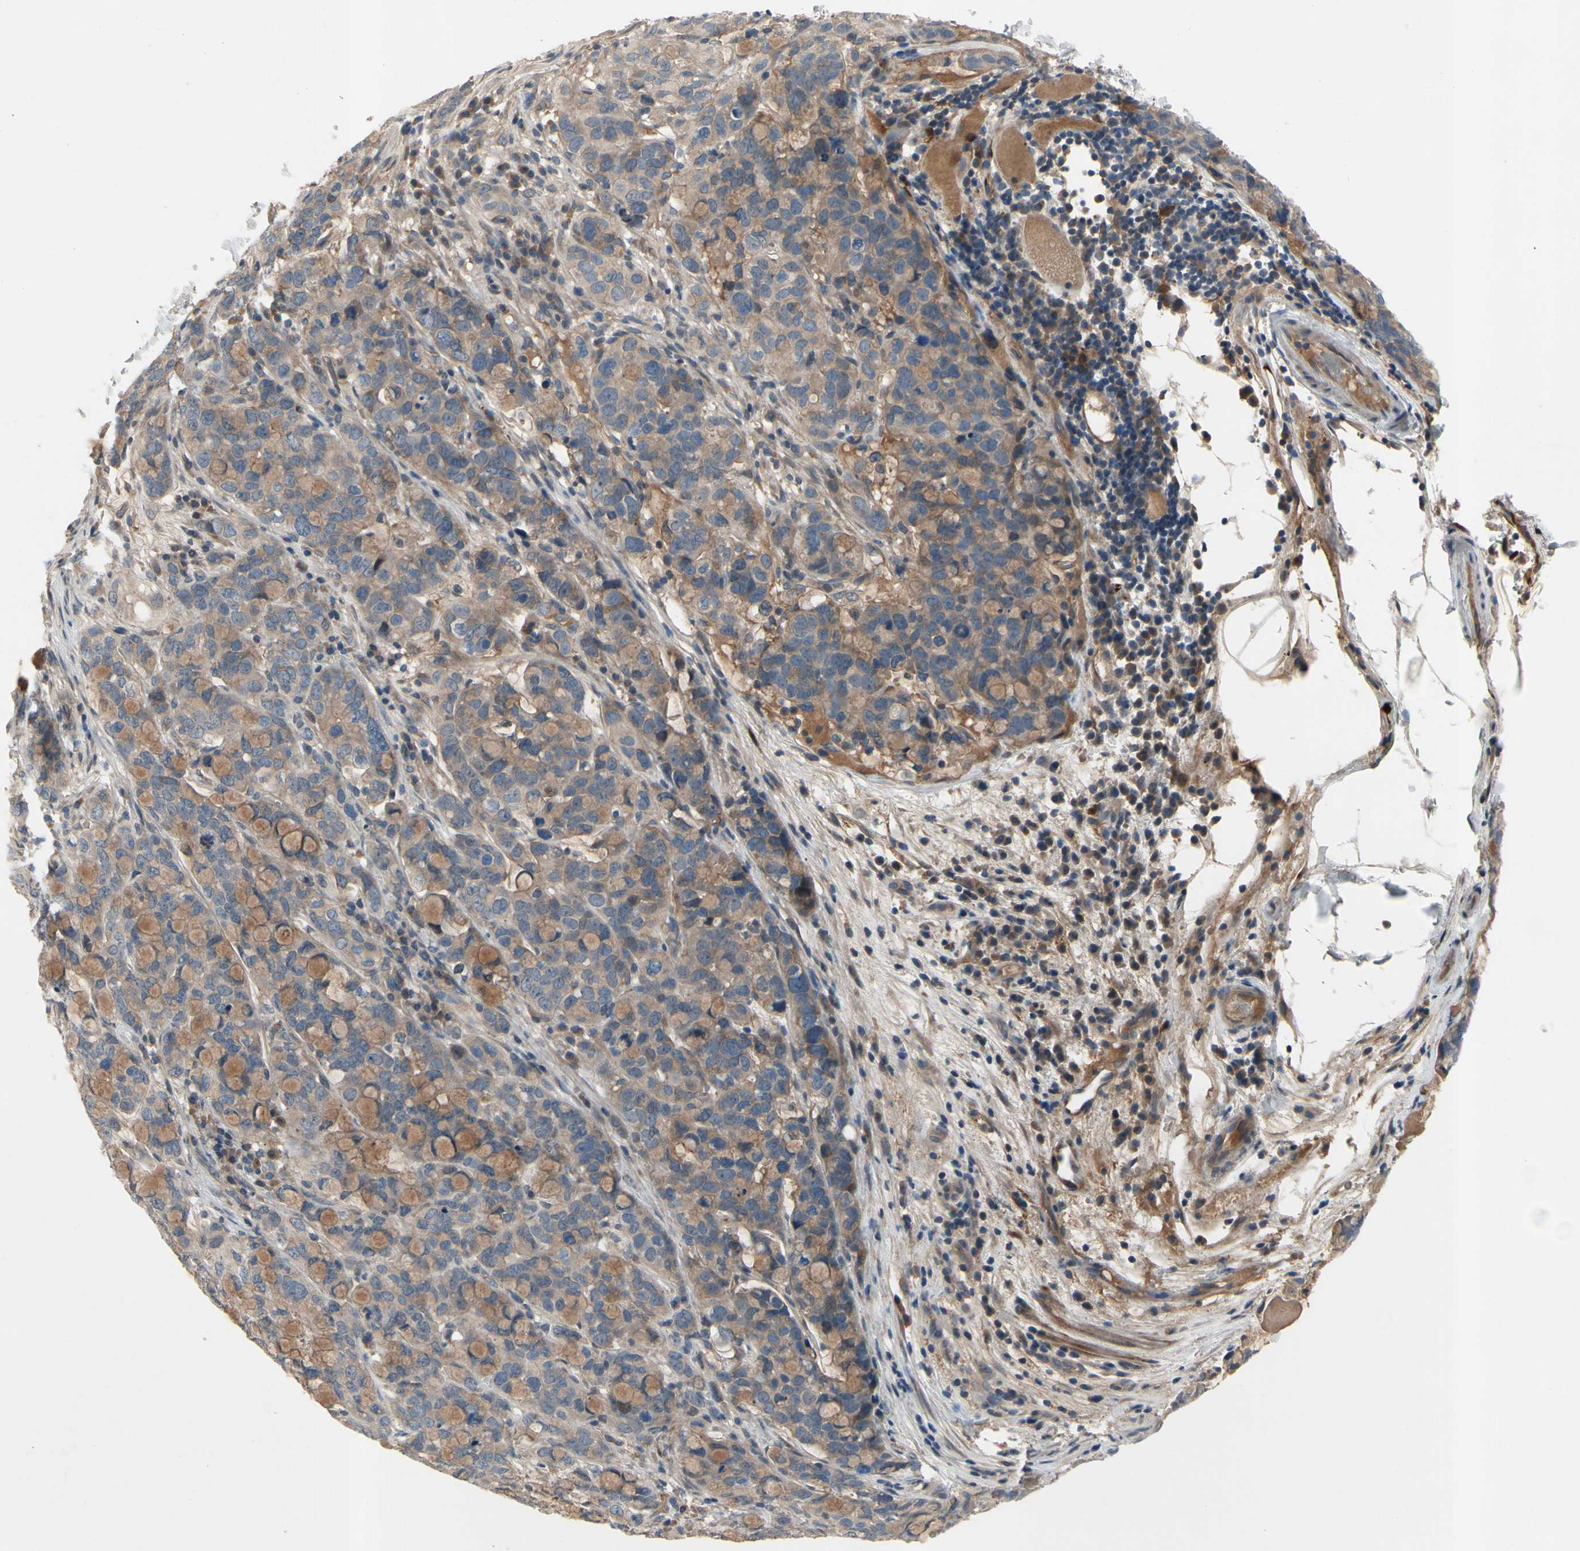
{"staining": {"intensity": "weak", "quantity": ">75%", "location": "cytoplasmic/membranous"}, "tissue": "stomach cancer", "cell_type": "Tumor cells", "image_type": "cancer", "snomed": [{"axis": "morphology", "description": "Adenocarcinoma, NOS"}, {"axis": "topography", "description": "Stomach, lower"}], "caption": "Protein expression by immunohistochemistry (IHC) displays weak cytoplasmic/membranous expression in about >75% of tumor cells in stomach cancer (adenocarcinoma).", "gene": "ICAM5", "patient": {"sex": "male", "age": 84}}